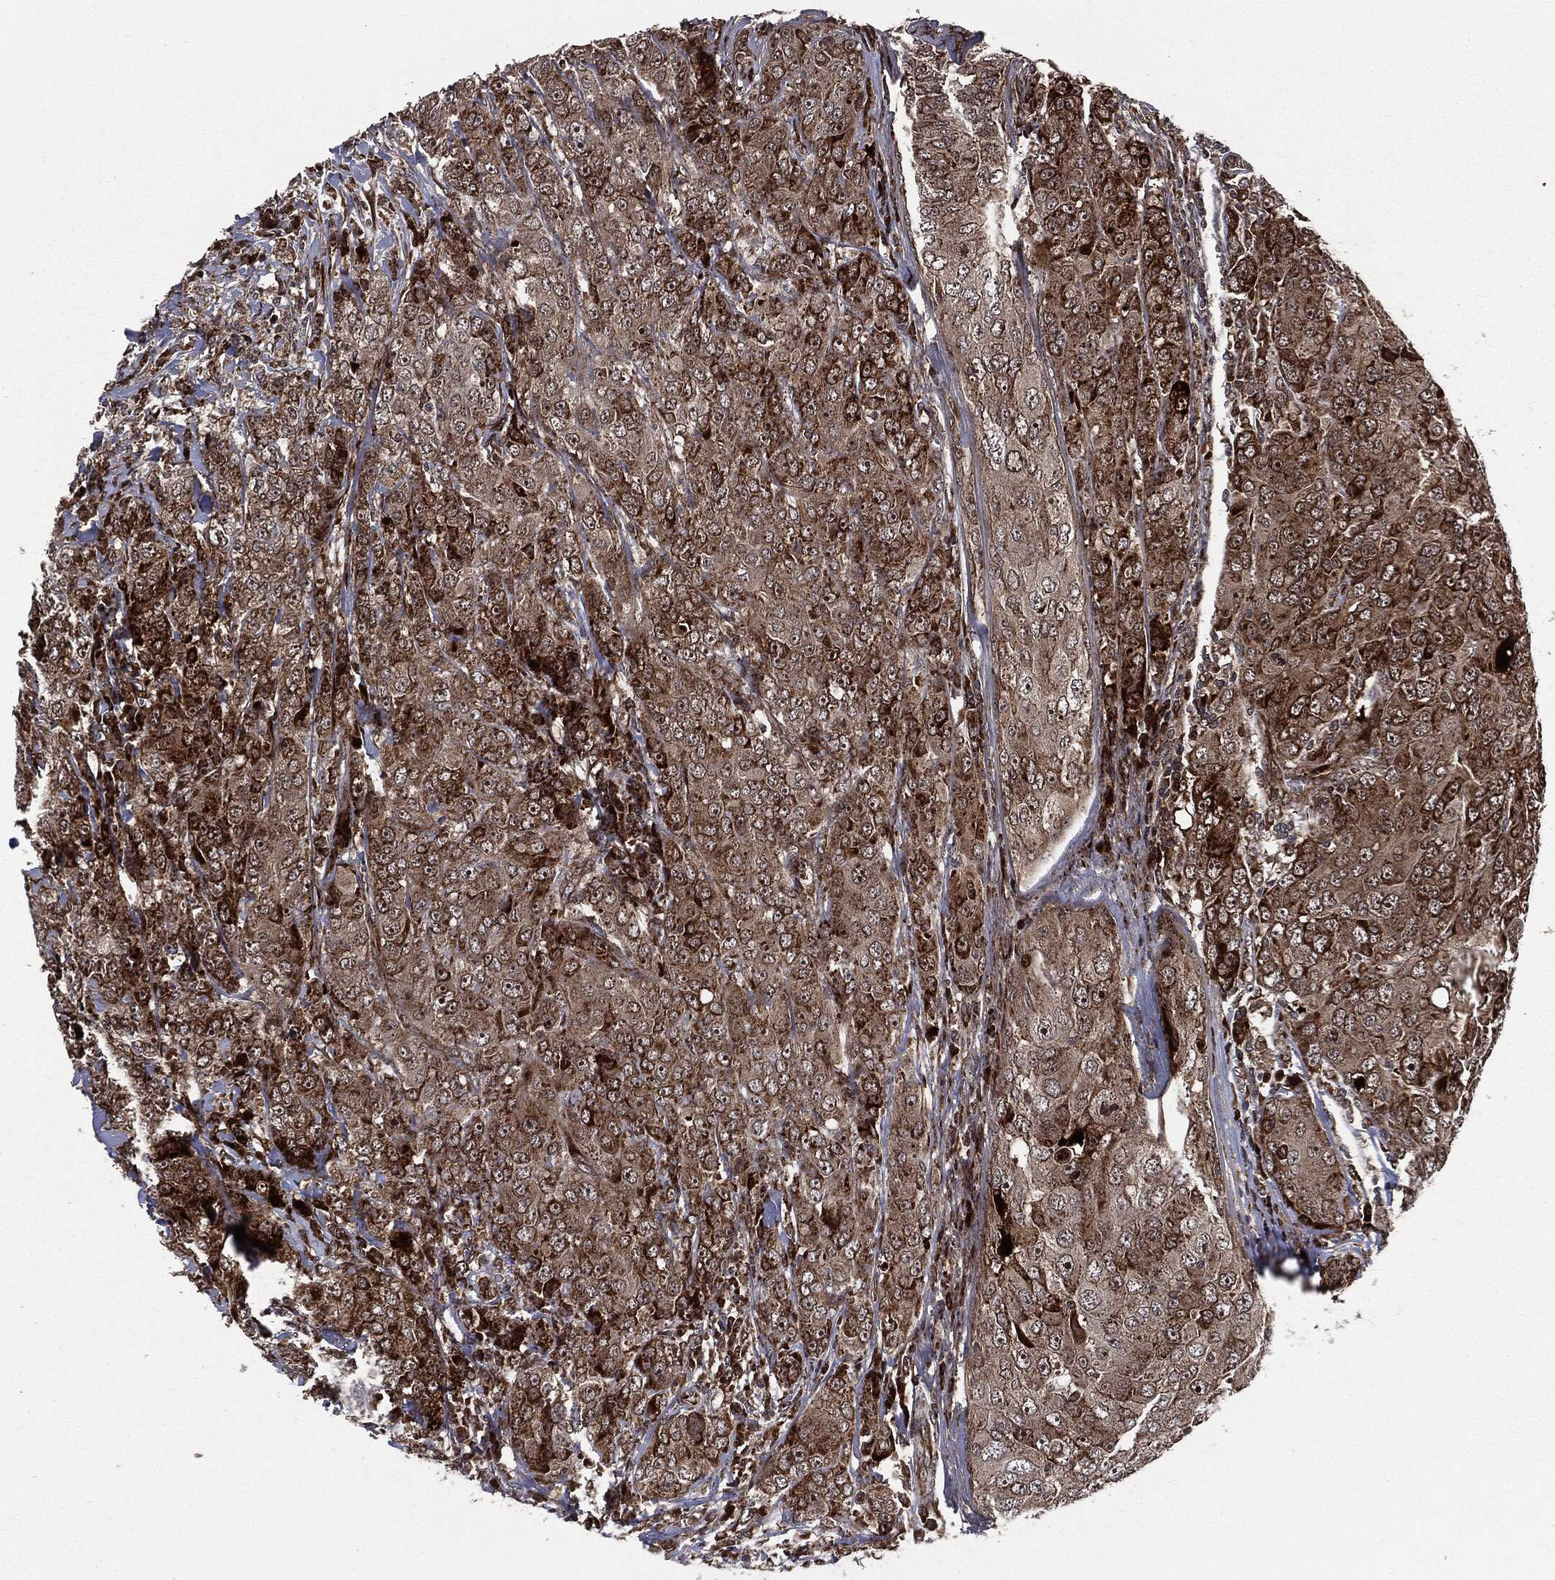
{"staining": {"intensity": "strong", "quantity": "25%-75%", "location": "nuclear"}, "tissue": "breast cancer", "cell_type": "Tumor cells", "image_type": "cancer", "snomed": [{"axis": "morphology", "description": "Duct carcinoma"}, {"axis": "topography", "description": "Breast"}], "caption": "The image shows immunohistochemical staining of invasive ductal carcinoma (breast). There is strong nuclear staining is seen in approximately 25%-75% of tumor cells. (DAB IHC with brightfield microscopy, high magnification).", "gene": "SMAD4", "patient": {"sex": "female", "age": 43}}